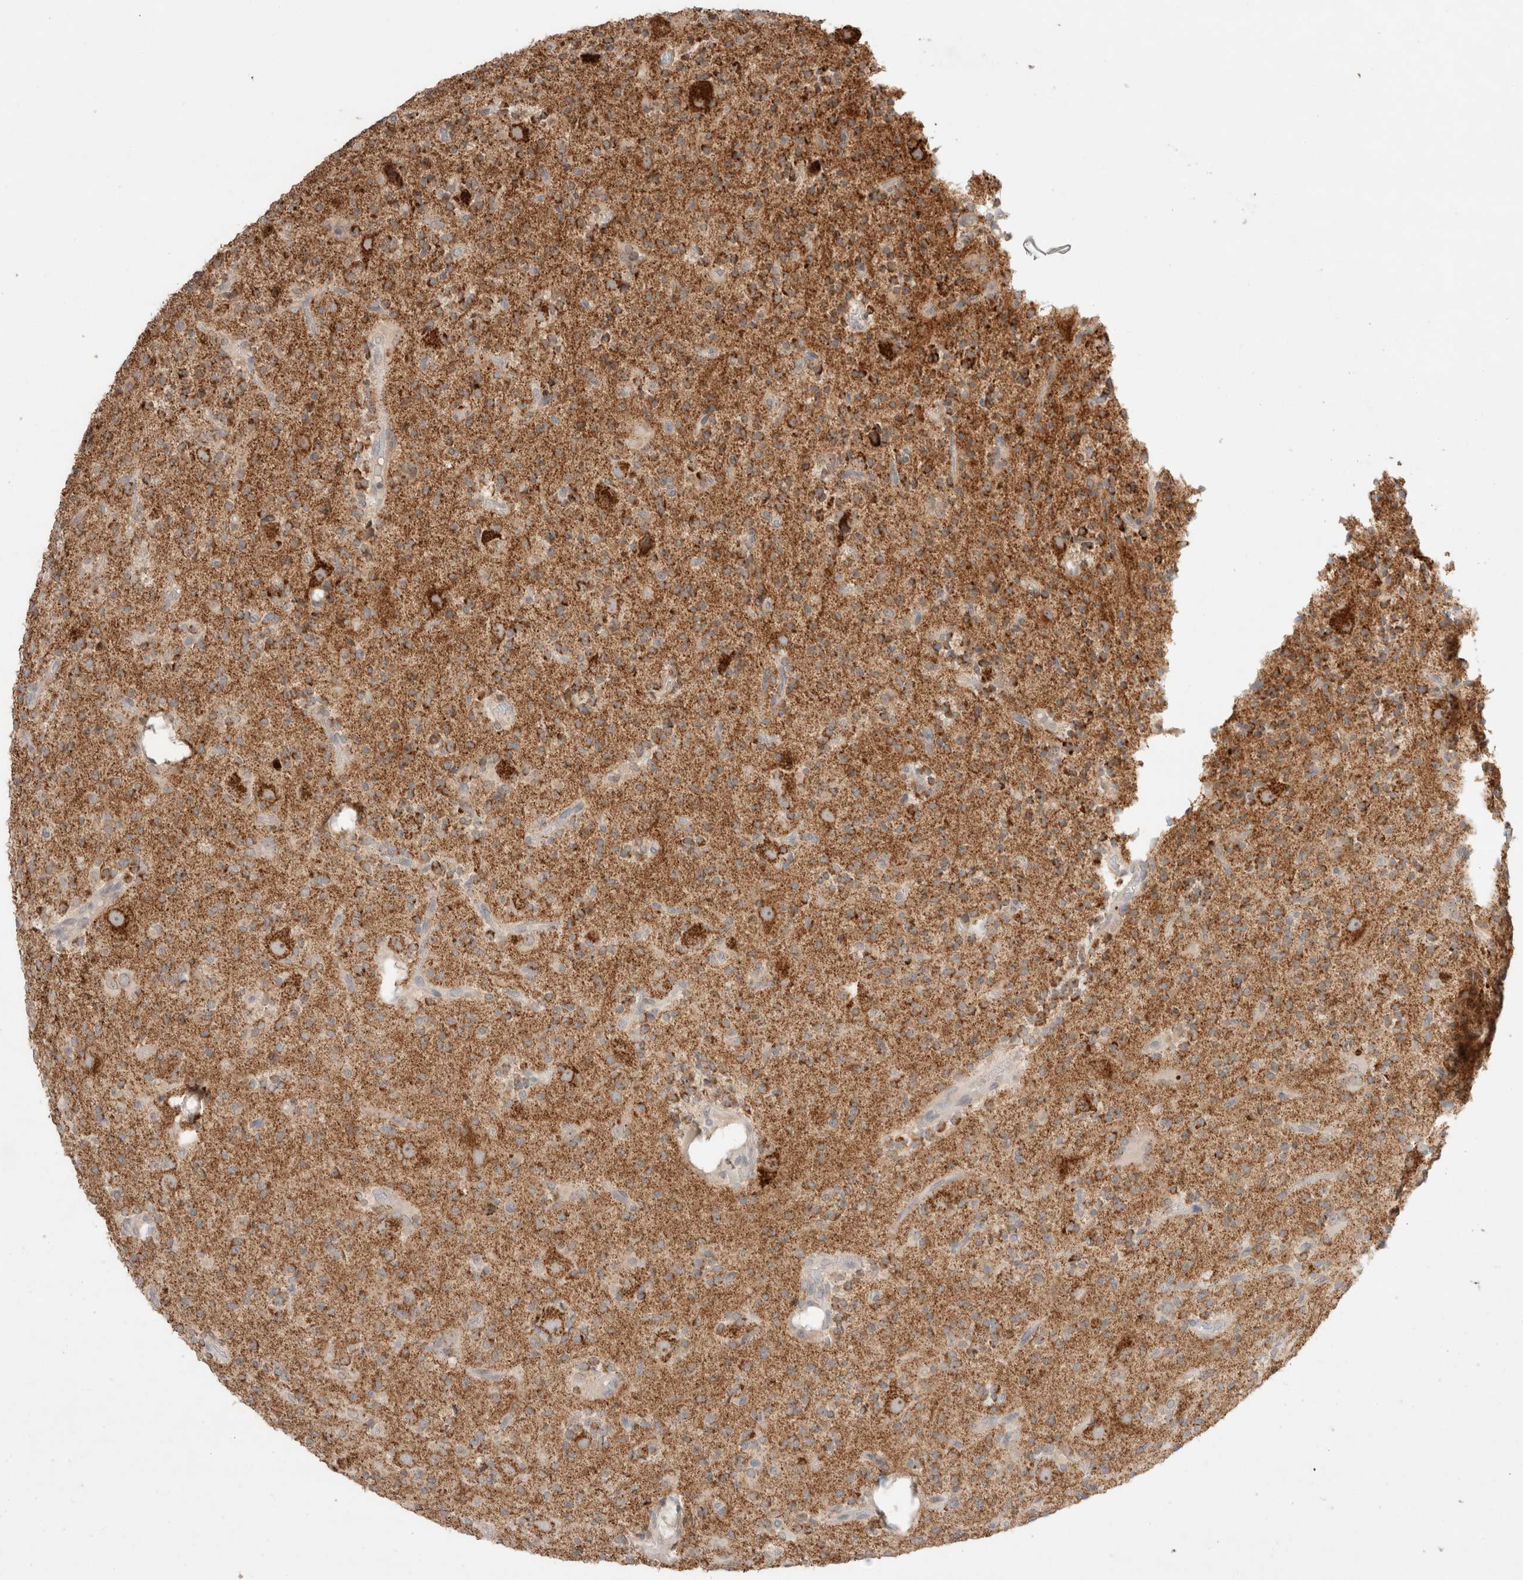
{"staining": {"intensity": "moderate", "quantity": ">75%", "location": "cytoplasmic/membranous"}, "tissue": "glioma", "cell_type": "Tumor cells", "image_type": "cancer", "snomed": [{"axis": "morphology", "description": "Glioma, malignant, High grade"}, {"axis": "topography", "description": "Brain"}], "caption": "Immunohistochemistry (DAB) staining of malignant glioma (high-grade) displays moderate cytoplasmic/membranous protein staining in about >75% of tumor cells.", "gene": "TRIM41", "patient": {"sex": "male", "age": 34}}